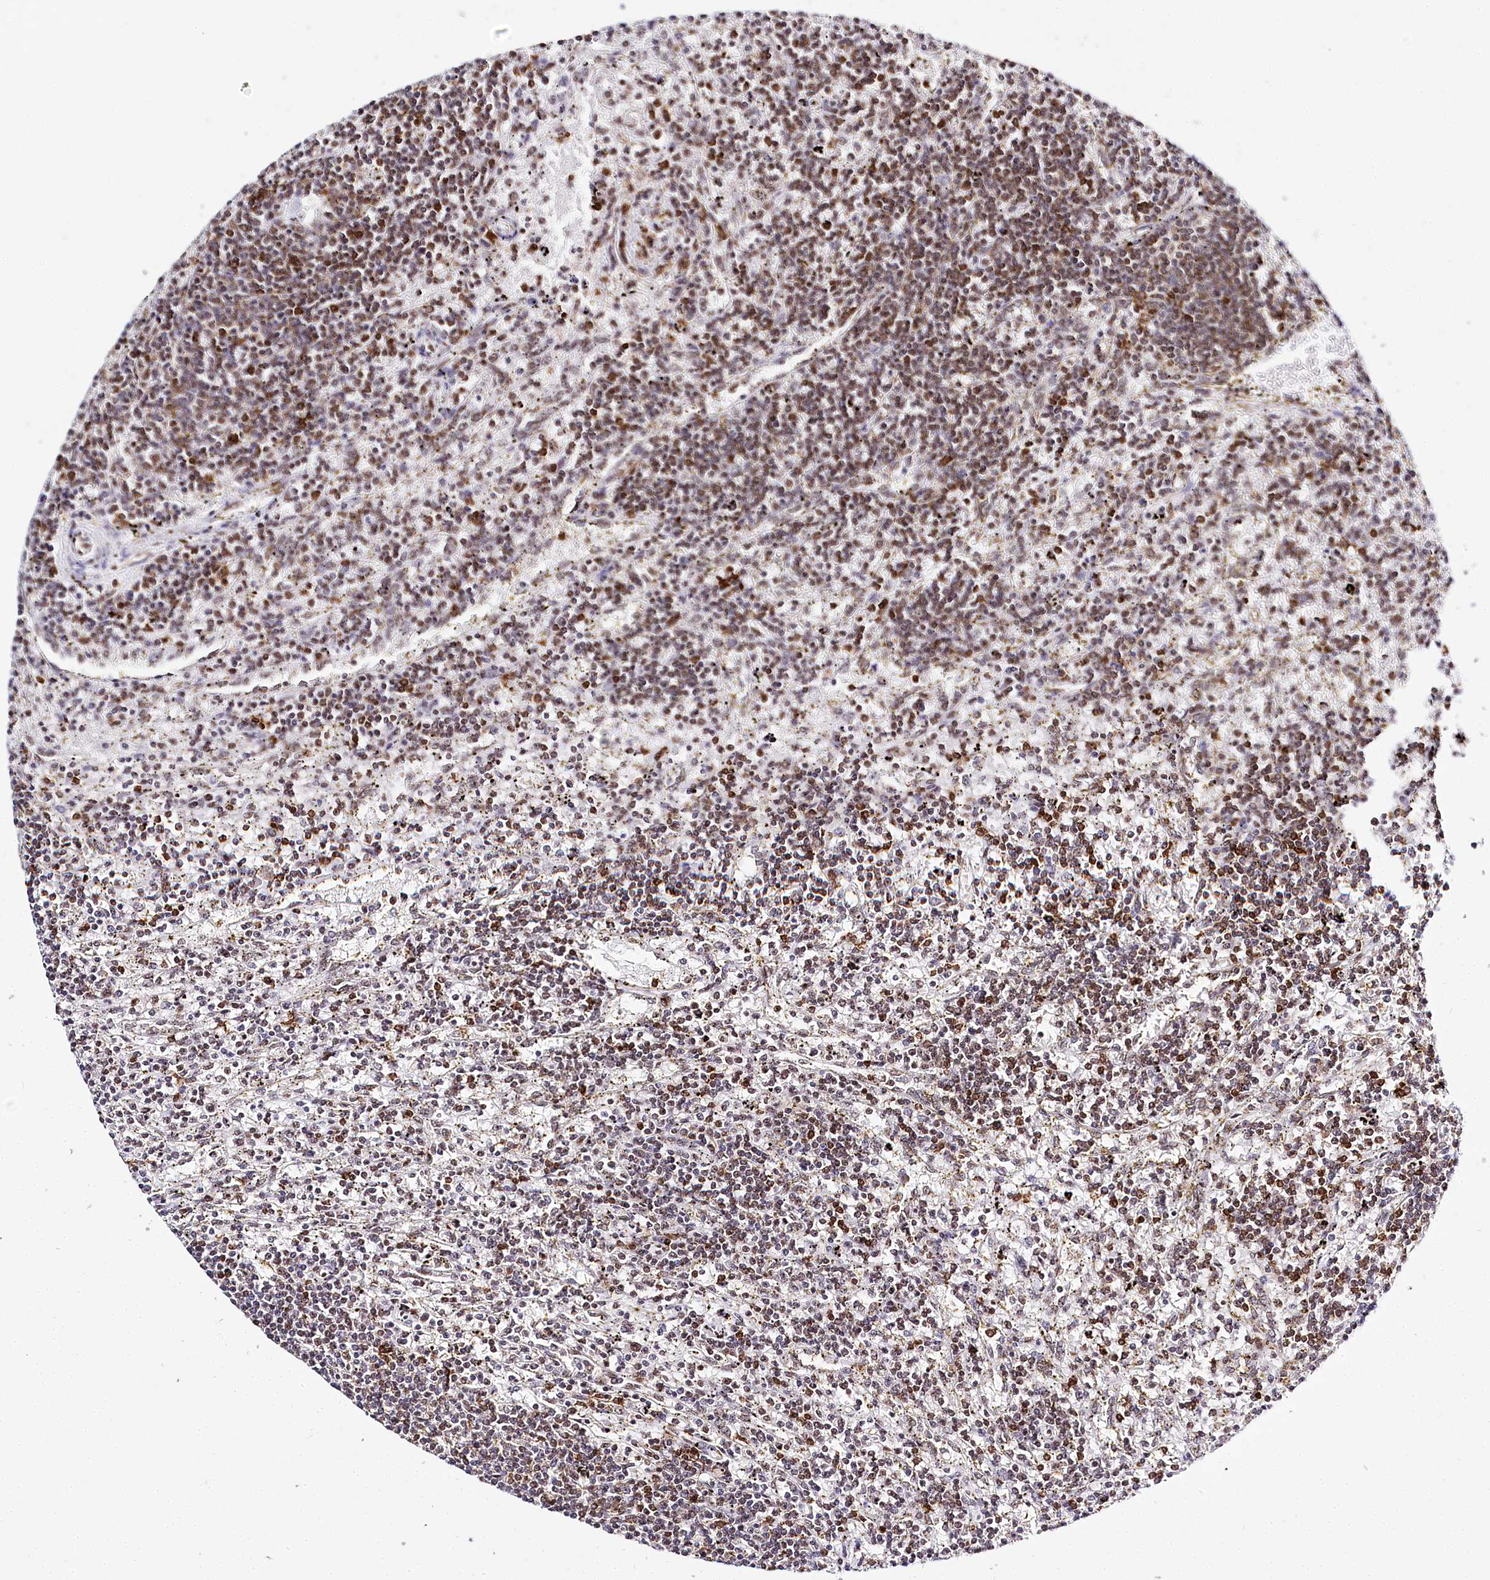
{"staining": {"intensity": "moderate", "quantity": ">75%", "location": "cytoplasmic/membranous,nuclear"}, "tissue": "lymphoma", "cell_type": "Tumor cells", "image_type": "cancer", "snomed": [{"axis": "morphology", "description": "Malignant lymphoma, non-Hodgkin's type, Low grade"}, {"axis": "topography", "description": "Spleen"}], "caption": "The immunohistochemical stain shows moderate cytoplasmic/membranous and nuclear expression in tumor cells of lymphoma tissue.", "gene": "BARD1", "patient": {"sex": "male", "age": 76}}